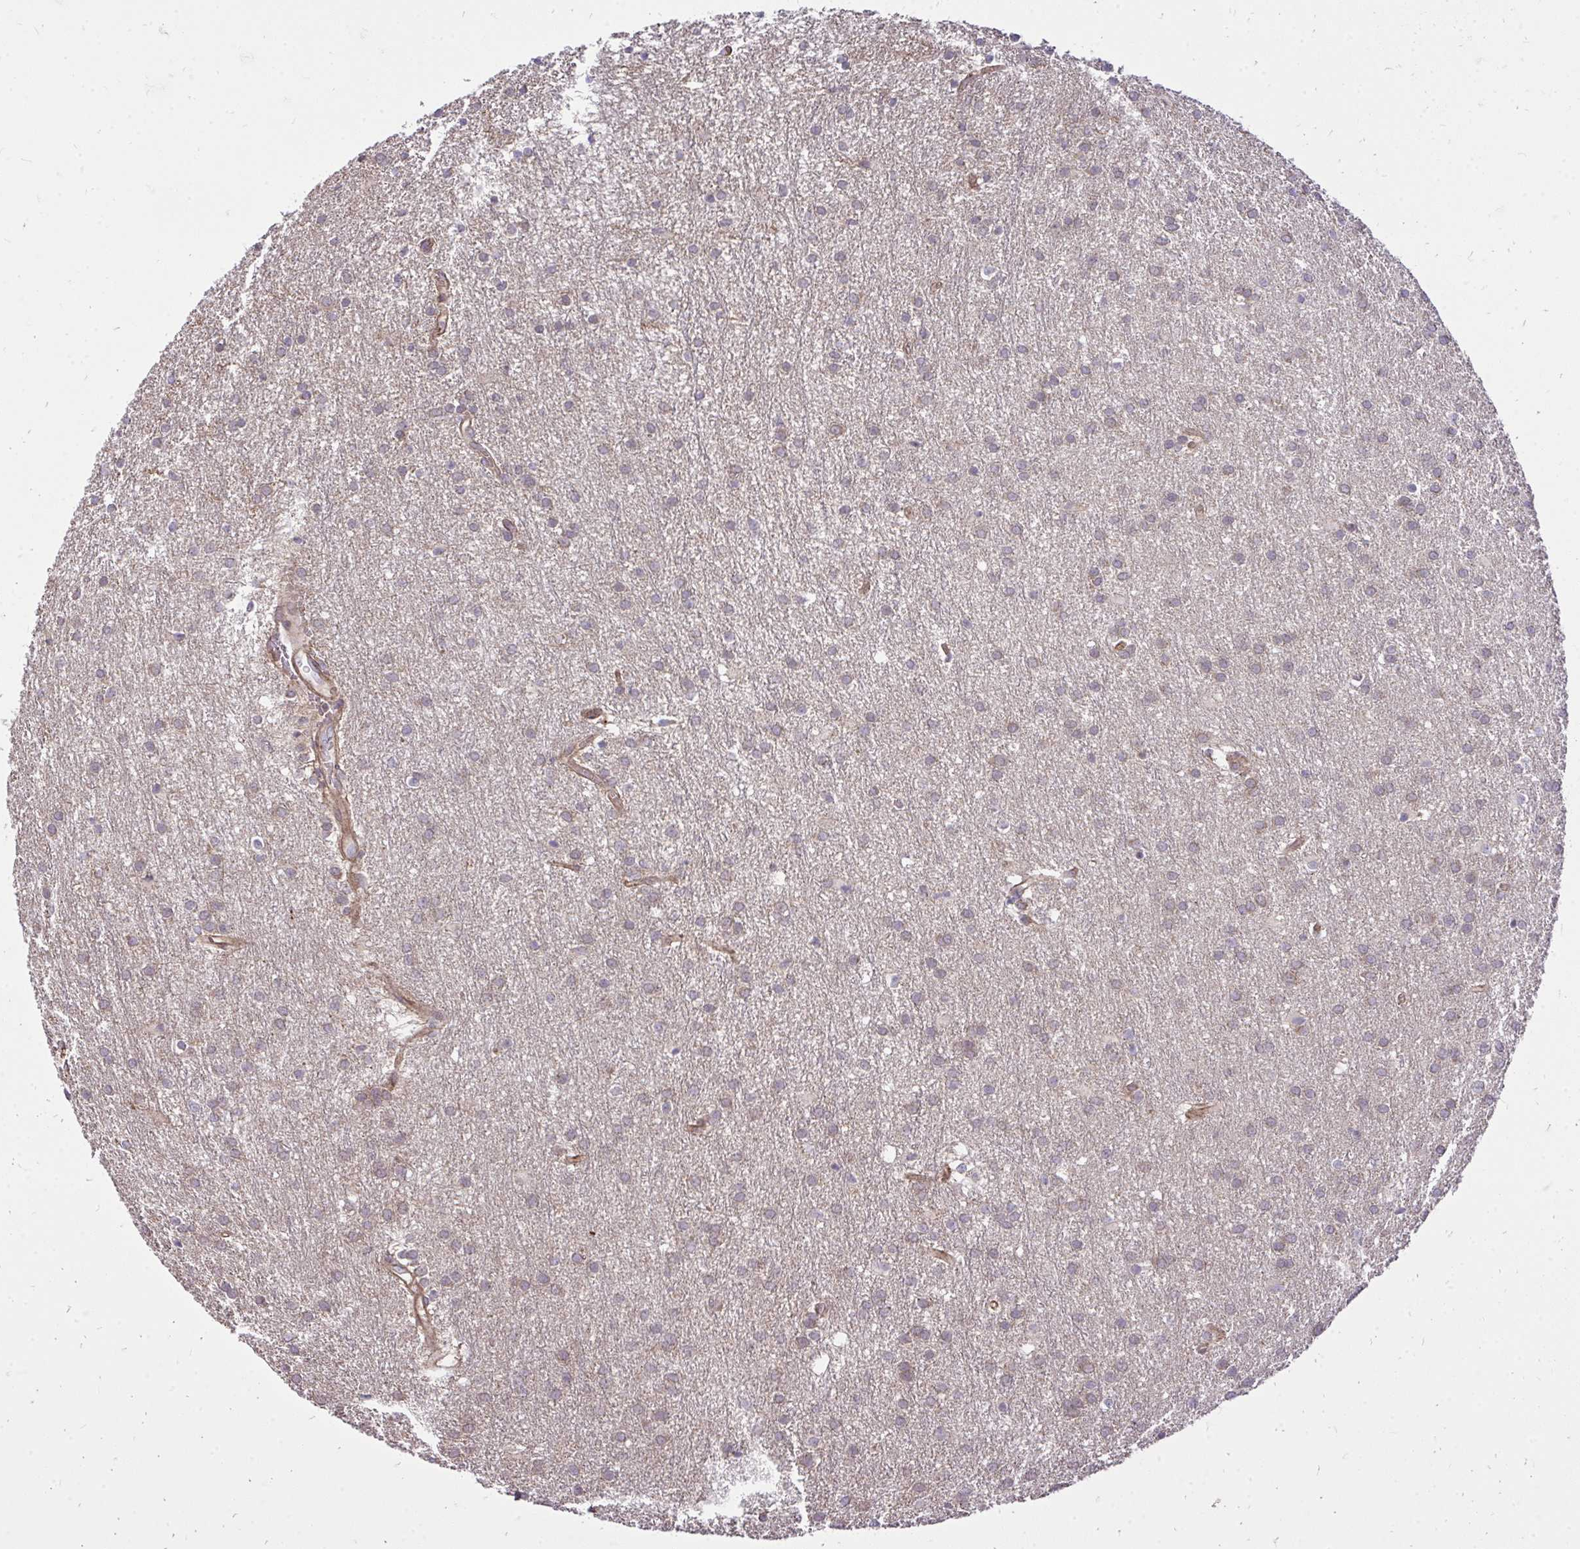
{"staining": {"intensity": "weak", "quantity": "<25%", "location": "cytoplasmic/membranous"}, "tissue": "glioma", "cell_type": "Tumor cells", "image_type": "cancer", "snomed": [{"axis": "morphology", "description": "Glioma, malignant, Low grade"}, {"axis": "topography", "description": "Brain"}], "caption": "Tumor cells show no significant positivity in malignant low-grade glioma.", "gene": "SLC7A5", "patient": {"sex": "female", "age": 32}}